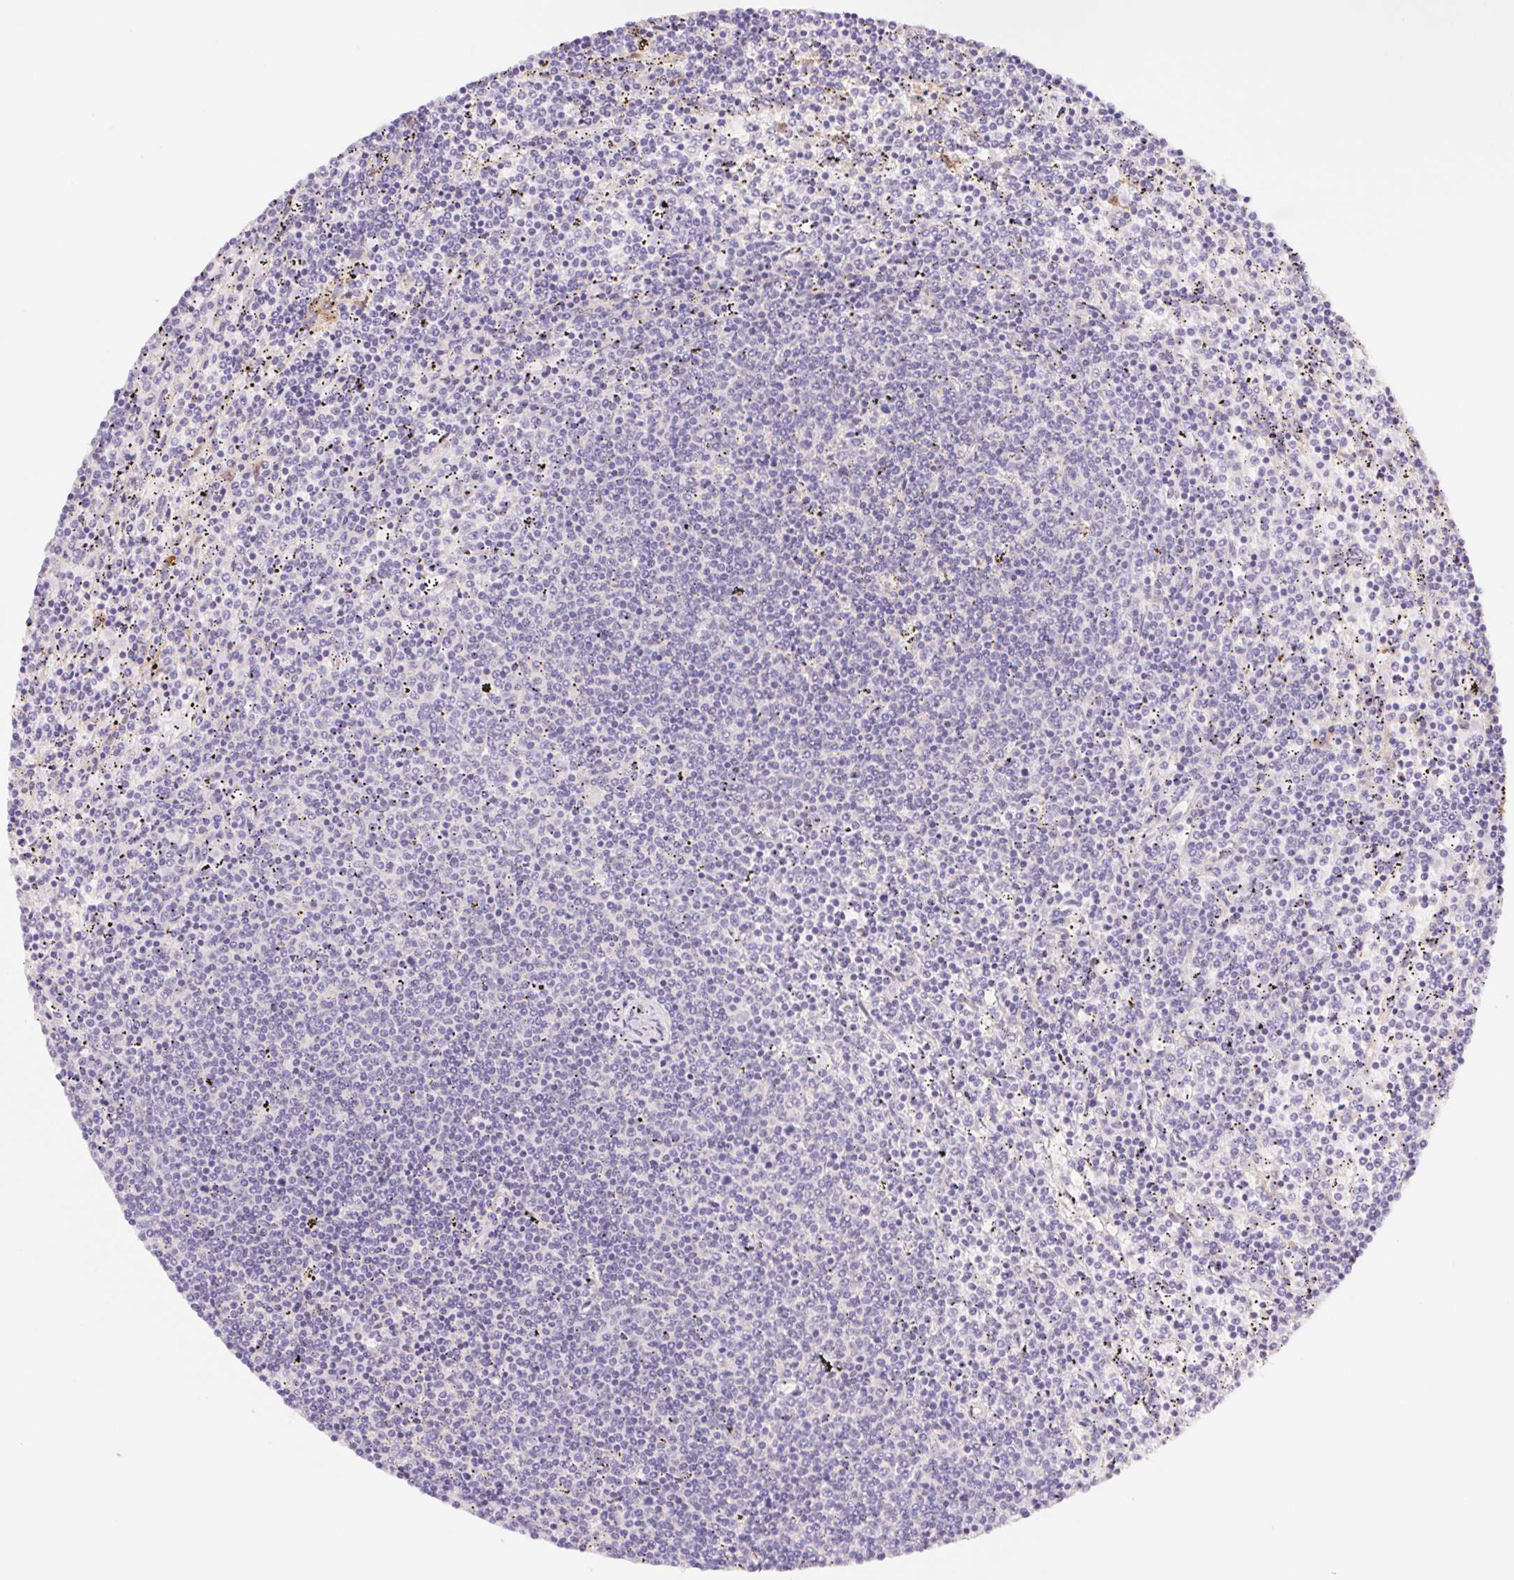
{"staining": {"intensity": "negative", "quantity": "none", "location": "none"}, "tissue": "lymphoma", "cell_type": "Tumor cells", "image_type": "cancer", "snomed": [{"axis": "morphology", "description": "Malignant lymphoma, non-Hodgkin's type, Low grade"}, {"axis": "topography", "description": "Spleen"}], "caption": "Tumor cells are negative for brown protein staining in lymphoma.", "gene": "DYNC2LI1", "patient": {"sex": "female", "age": 50}}